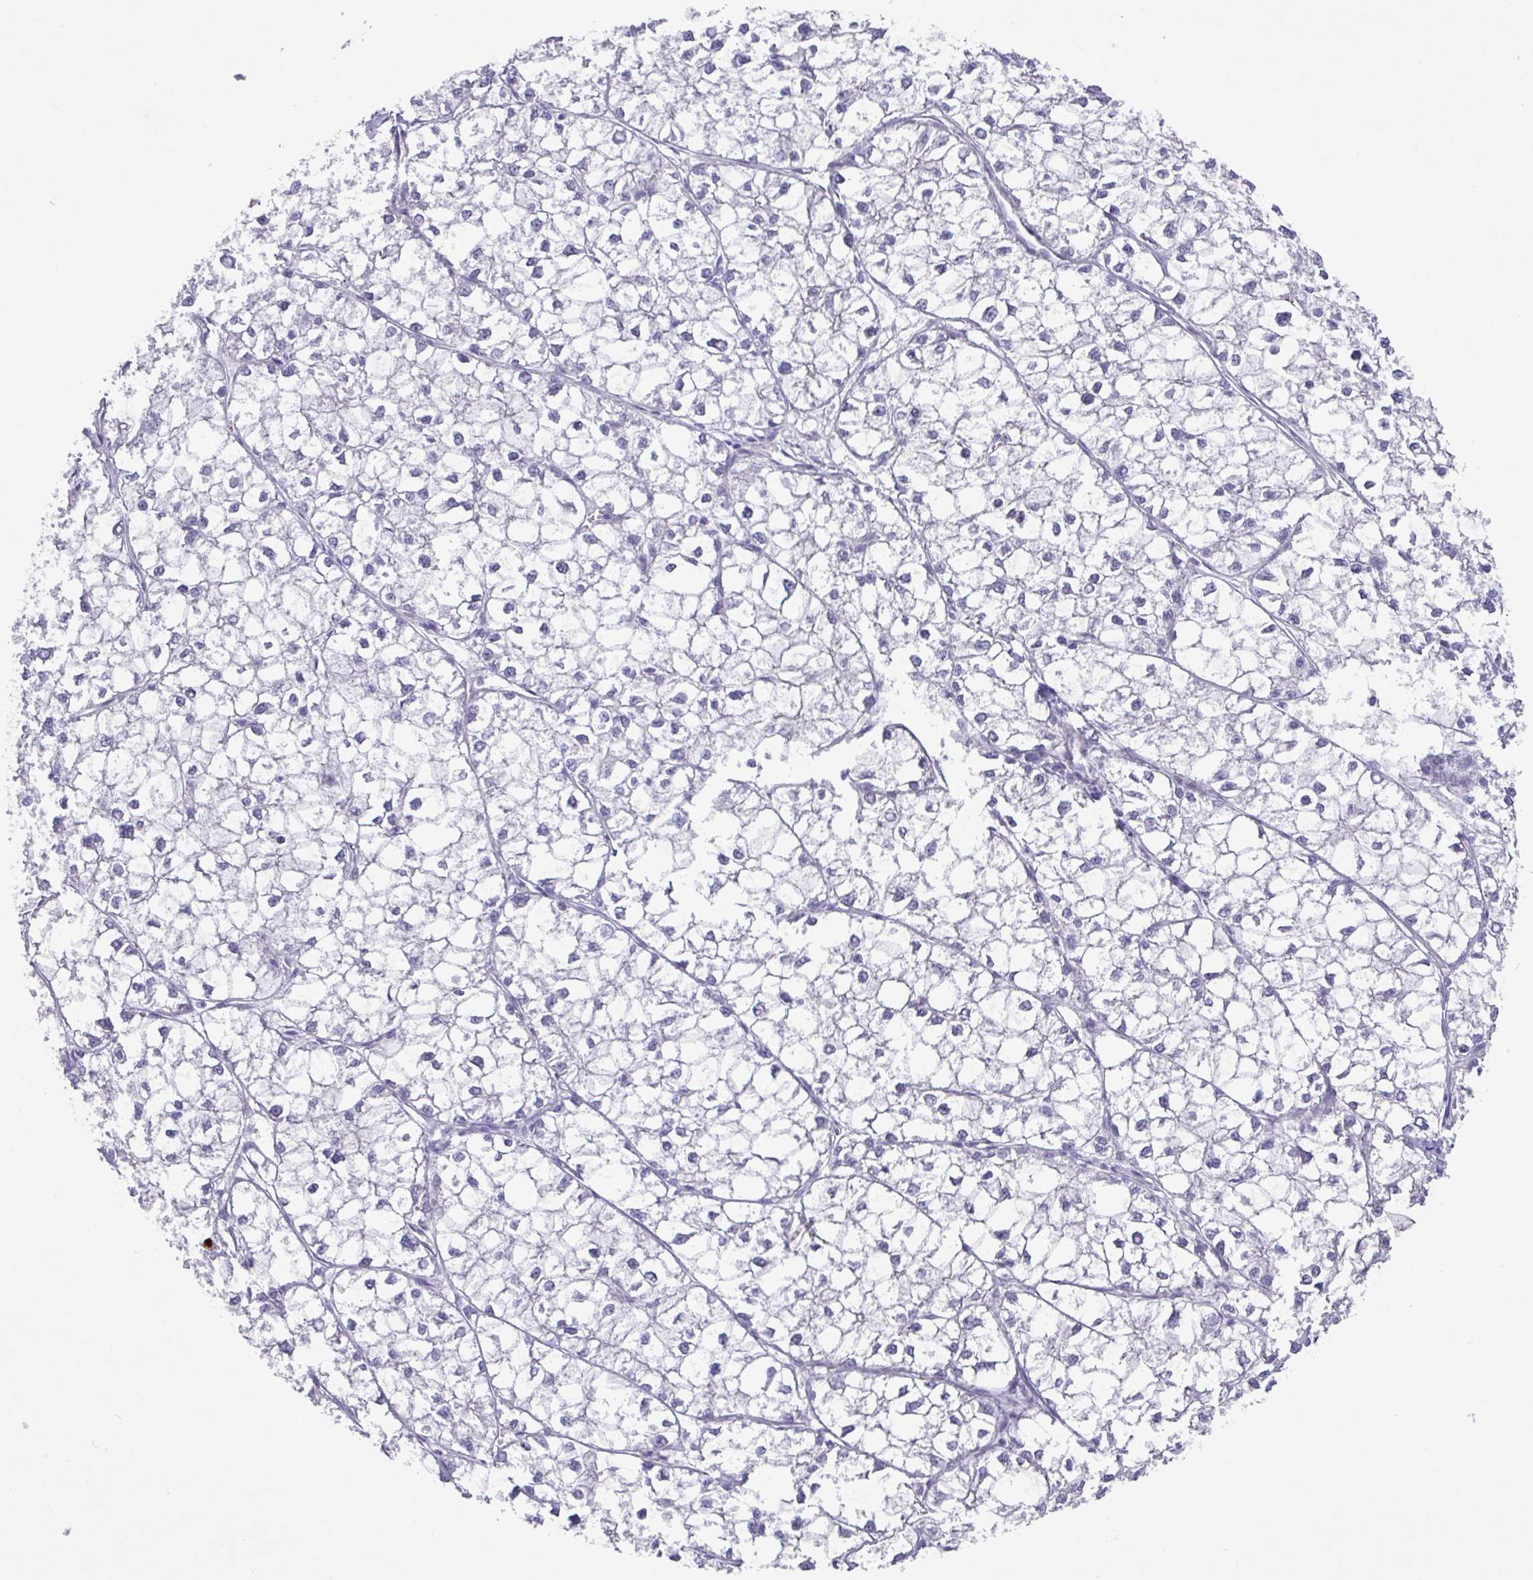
{"staining": {"intensity": "negative", "quantity": "none", "location": "none"}, "tissue": "liver cancer", "cell_type": "Tumor cells", "image_type": "cancer", "snomed": [{"axis": "morphology", "description": "Carcinoma, Hepatocellular, NOS"}, {"axis": "topography", "description": "Liver"}], "caption": "This is a micrograph of IHC staining of liver cancer (hepatocellular carcinoma), which shows no staining in tumor cells.", "gene": "MRM2", "patient": {"sex": "female", "age": 43}}